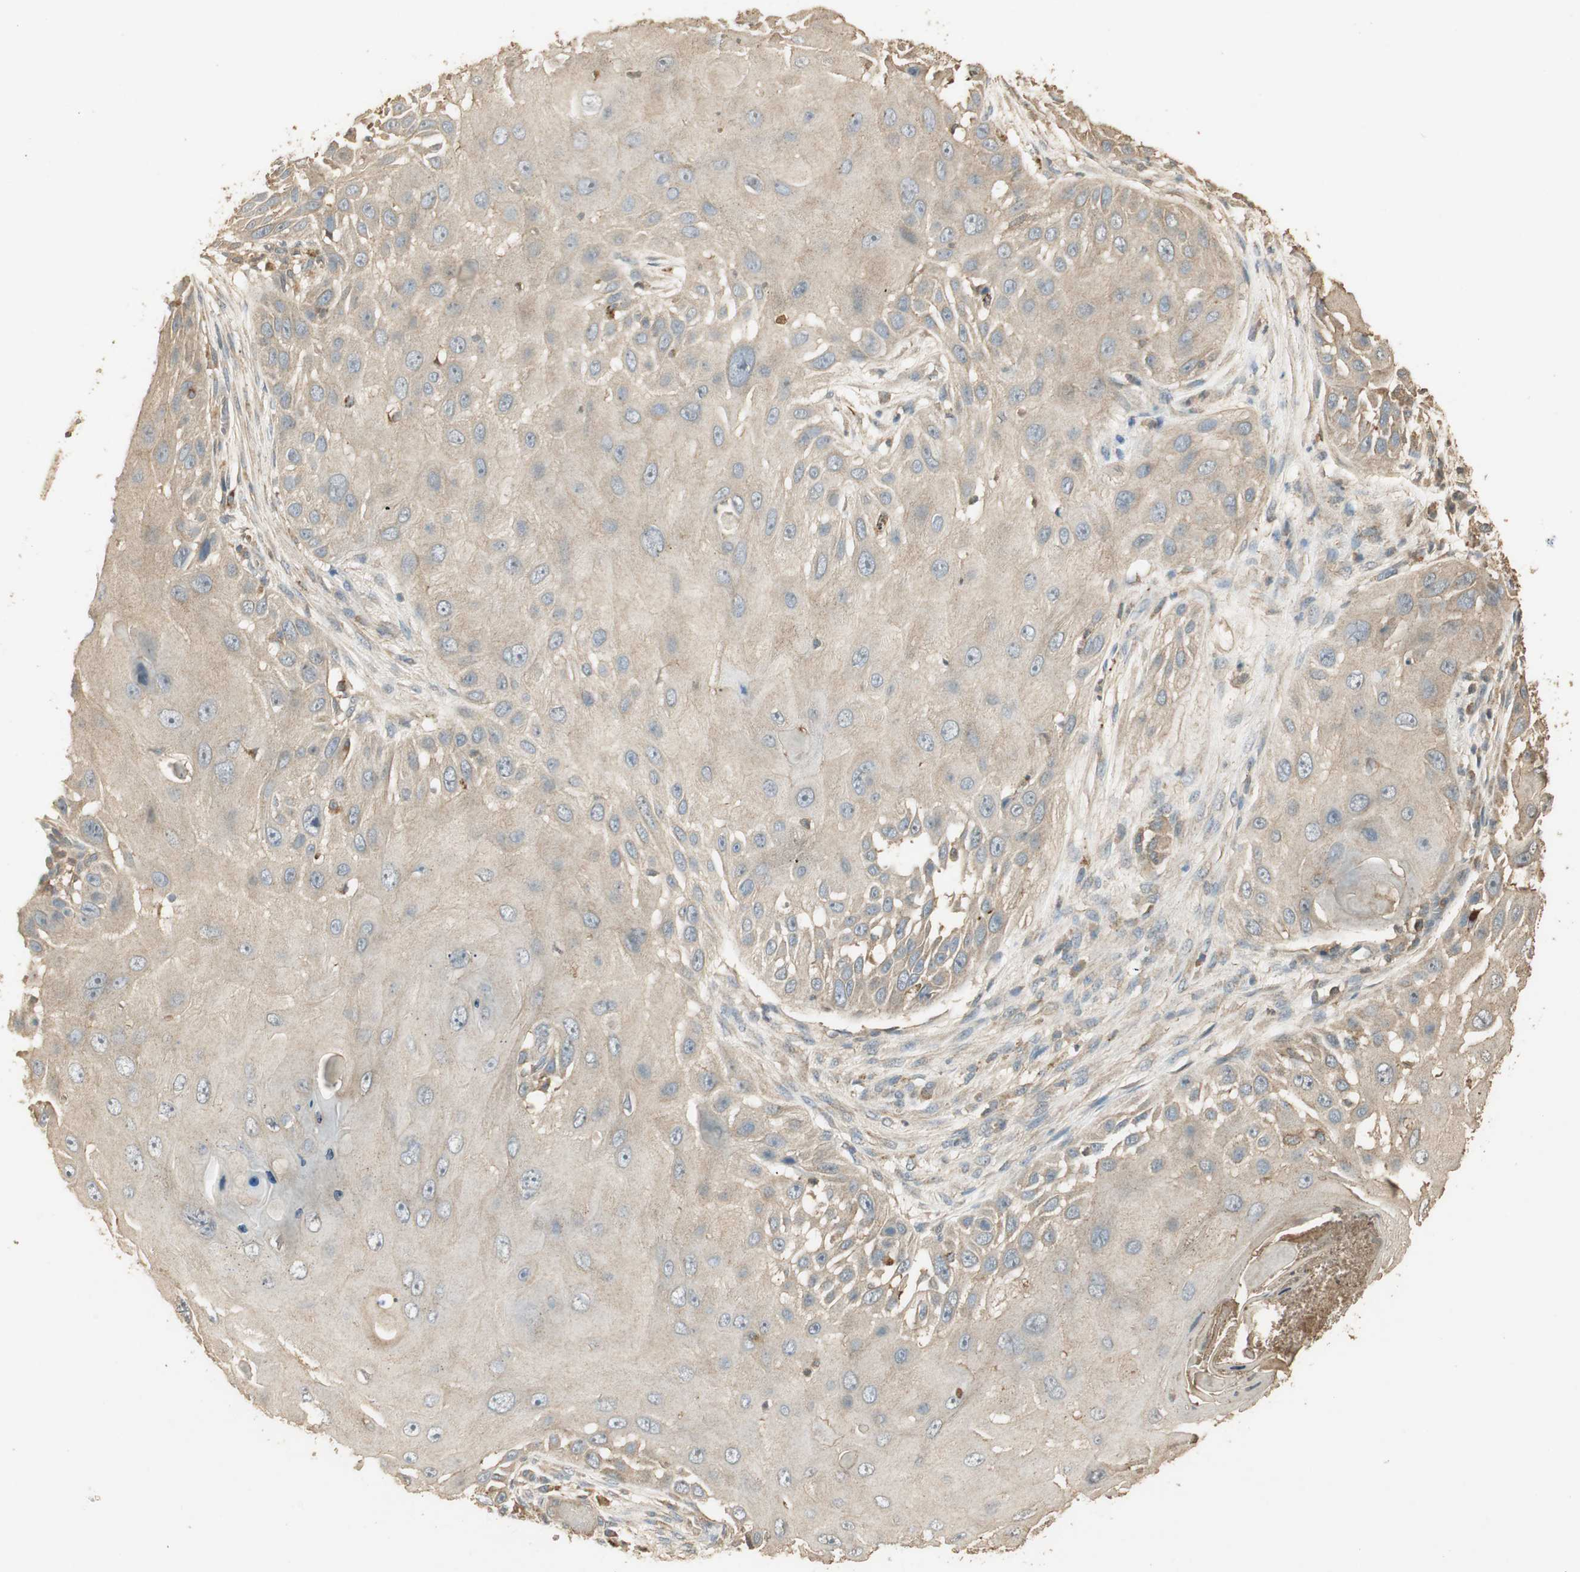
{"staining": {"intensity": "weak", "quantity": ">75%", "location": "cytoplasmic/membranous"}, "tissue": "skin cancer", "cell_type": "Tumor cells", "image_type": "cancer", "snomed": [{"axis": "morphology", "description": "Squamous cell carcinoma, NOS"}, {"axis": "topography", "description": "Skin"}], "caption": "A low amount of weak cytoplasmic/membranous positivity is present in approximately >75% of tumor cells in skin cancer tissue.", "gene": "USP2", "patient": {"sex": "female", "age": 44}}